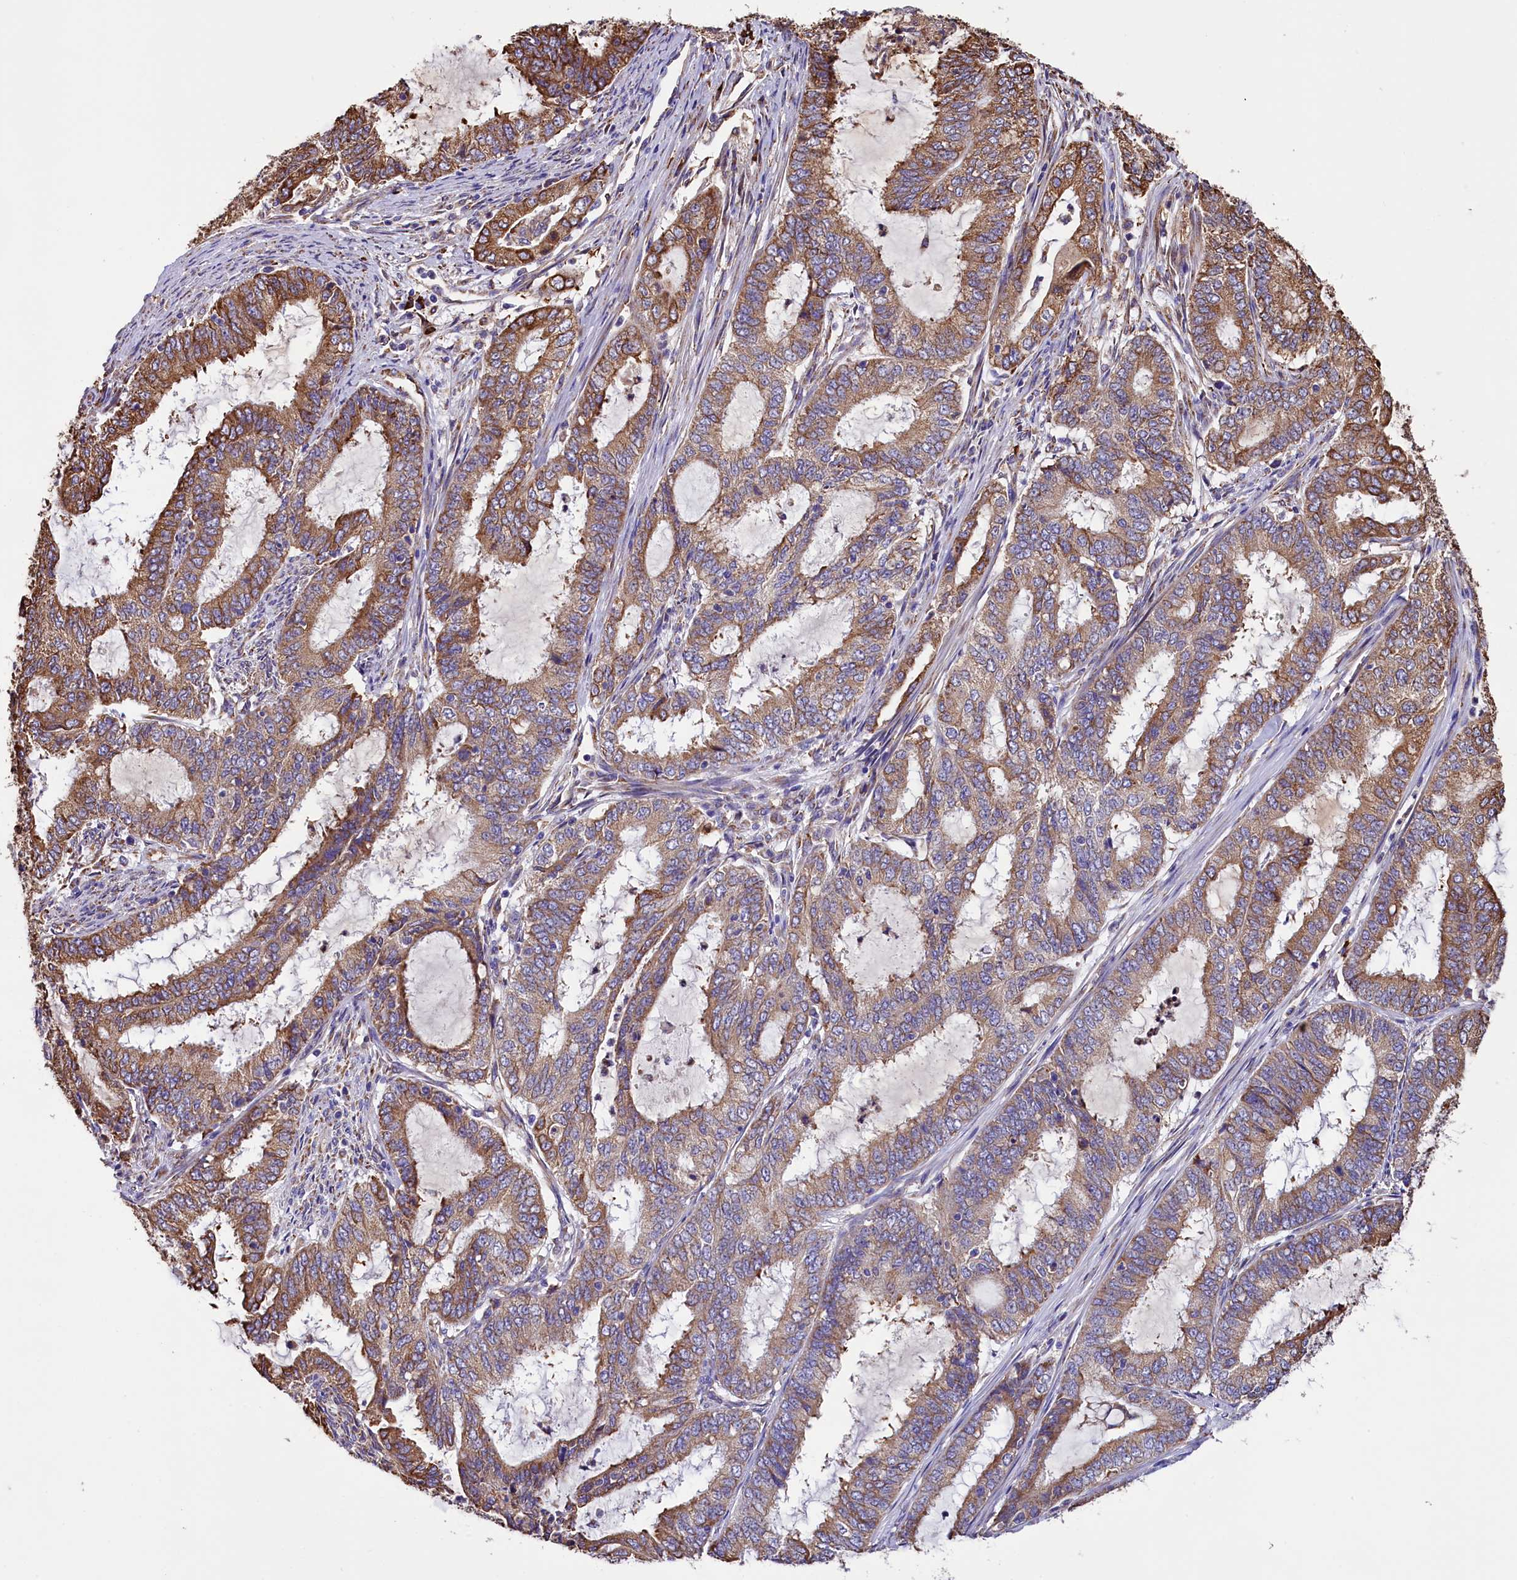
{"staining": {"intensity": "moderate", "quantity": ">75%", "location": "cytoplasmic/membranous"}, "tissue": "endometrial cancer", "cell_type": "Tumor cells", "image_type": "cancer", "snomed": [{"axis": "morphology", "description": "Adenocarcinoma, NOS"}, {"axis": "topography", "description": "Endometrium"}], "caption": "IHC micrograph of neoplastic tissue: human endometrial cancer (adenocarcinoma) stained using immunohistochemistry (IHC) displays medium levels of moderate protein expression localized specifically in the cytoplasmic/membranous of tumor cells, appearing as a cytoplasmic/membranous brown color.", "gene": "CAPS2", "patient": {"sex": "female", "age": 51}}